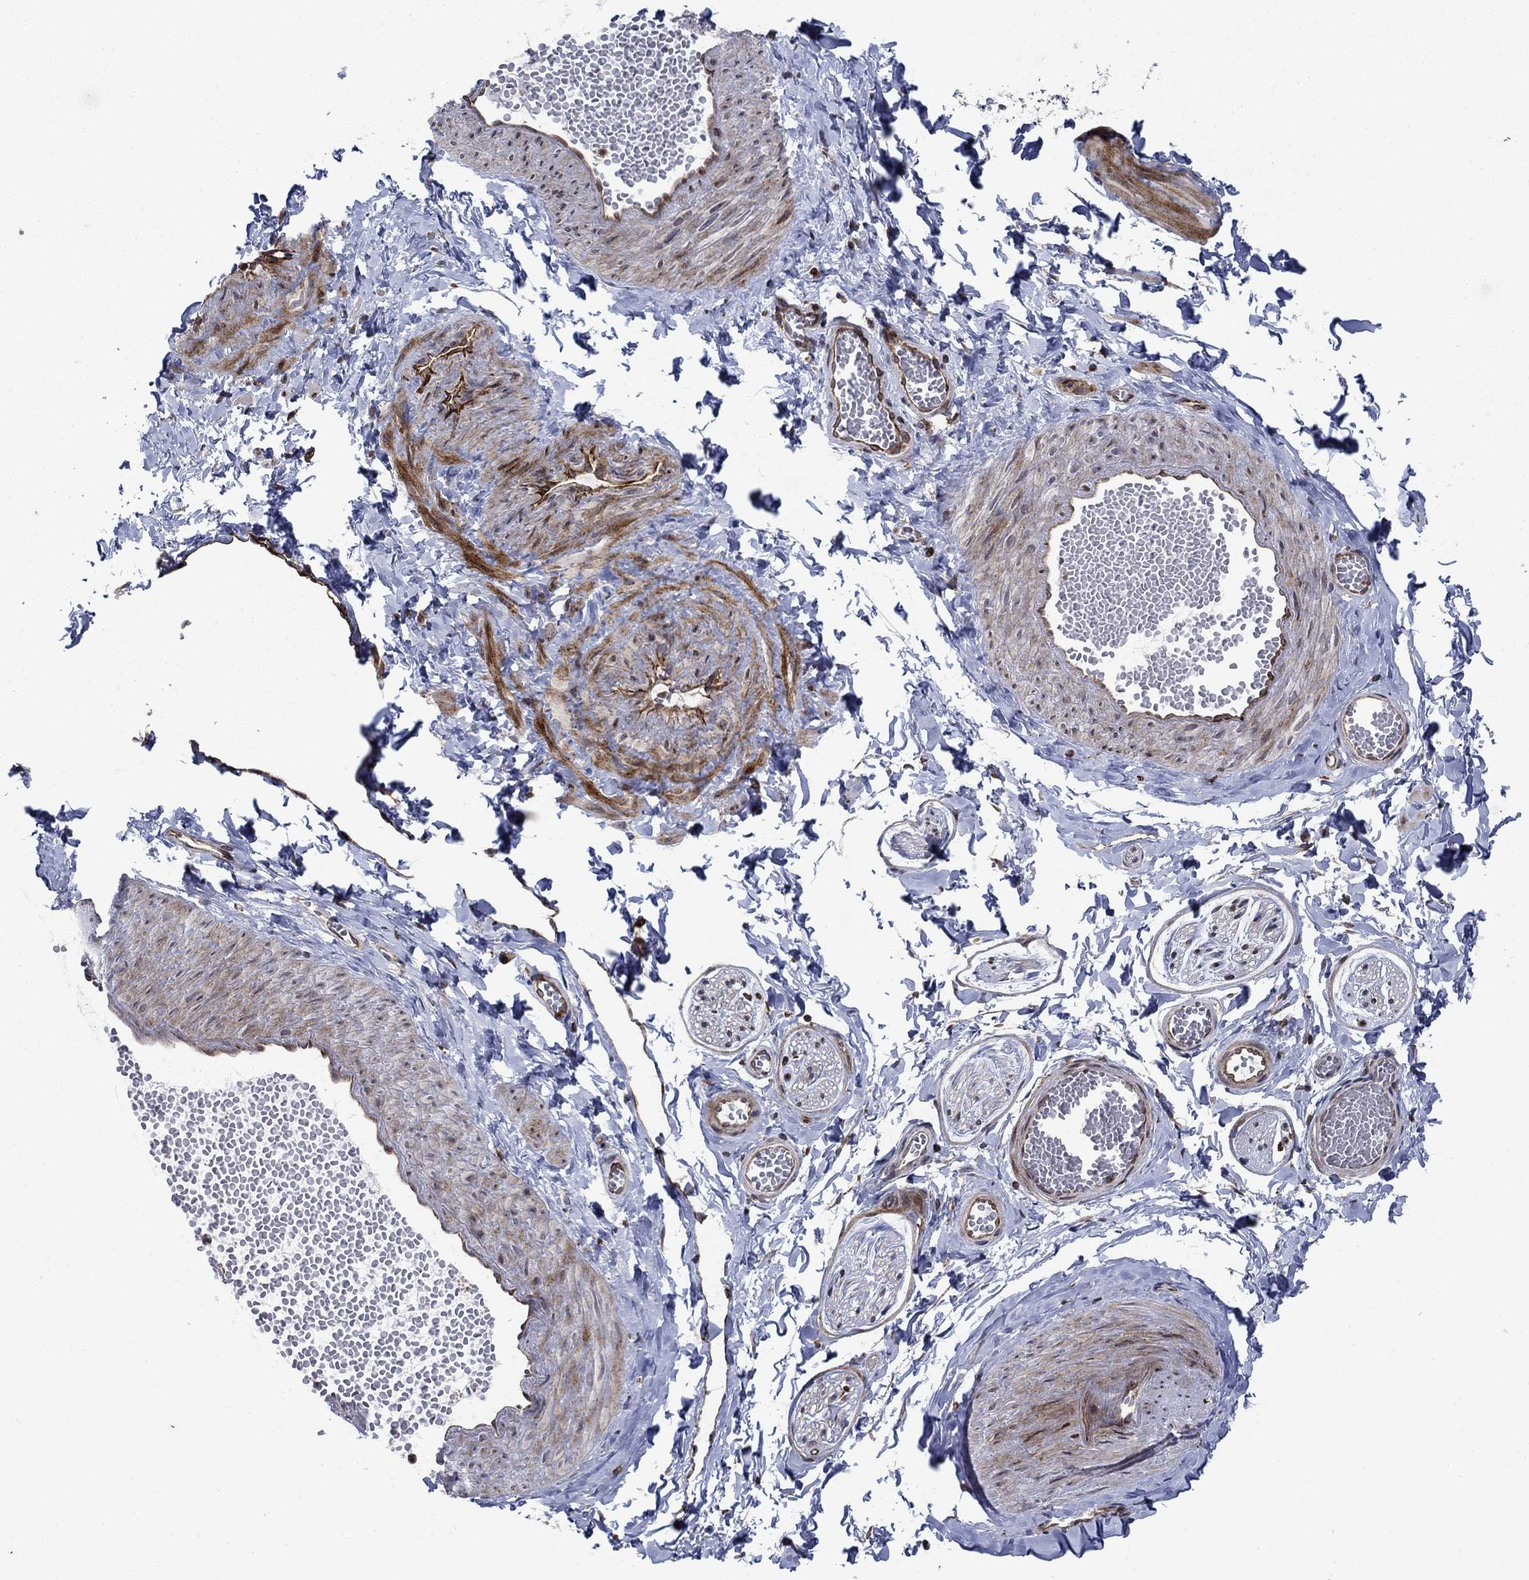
{"staining": {"intensity": "weak", "quantity": "<25%", "location": "cytoplasmic/membranous"}, "tissue": "adipose tissue", "cell_type": "Adipocytes", "image_type": "normal", "snomed": [{"axis": "morphology", "description": "Normal tissue, NOS"}, {"axis": "topography", "description": "Smooth muscle"}, {"axis": "topography", "description": "Peripheral nerve tissue"}], "caption": "The immunohistochemistry (IHC) micrograph has no significant staining in adipocytes of adipose tissue.", "gene": "DHRS7", "patient": {"sex": "male", "age": 22}}